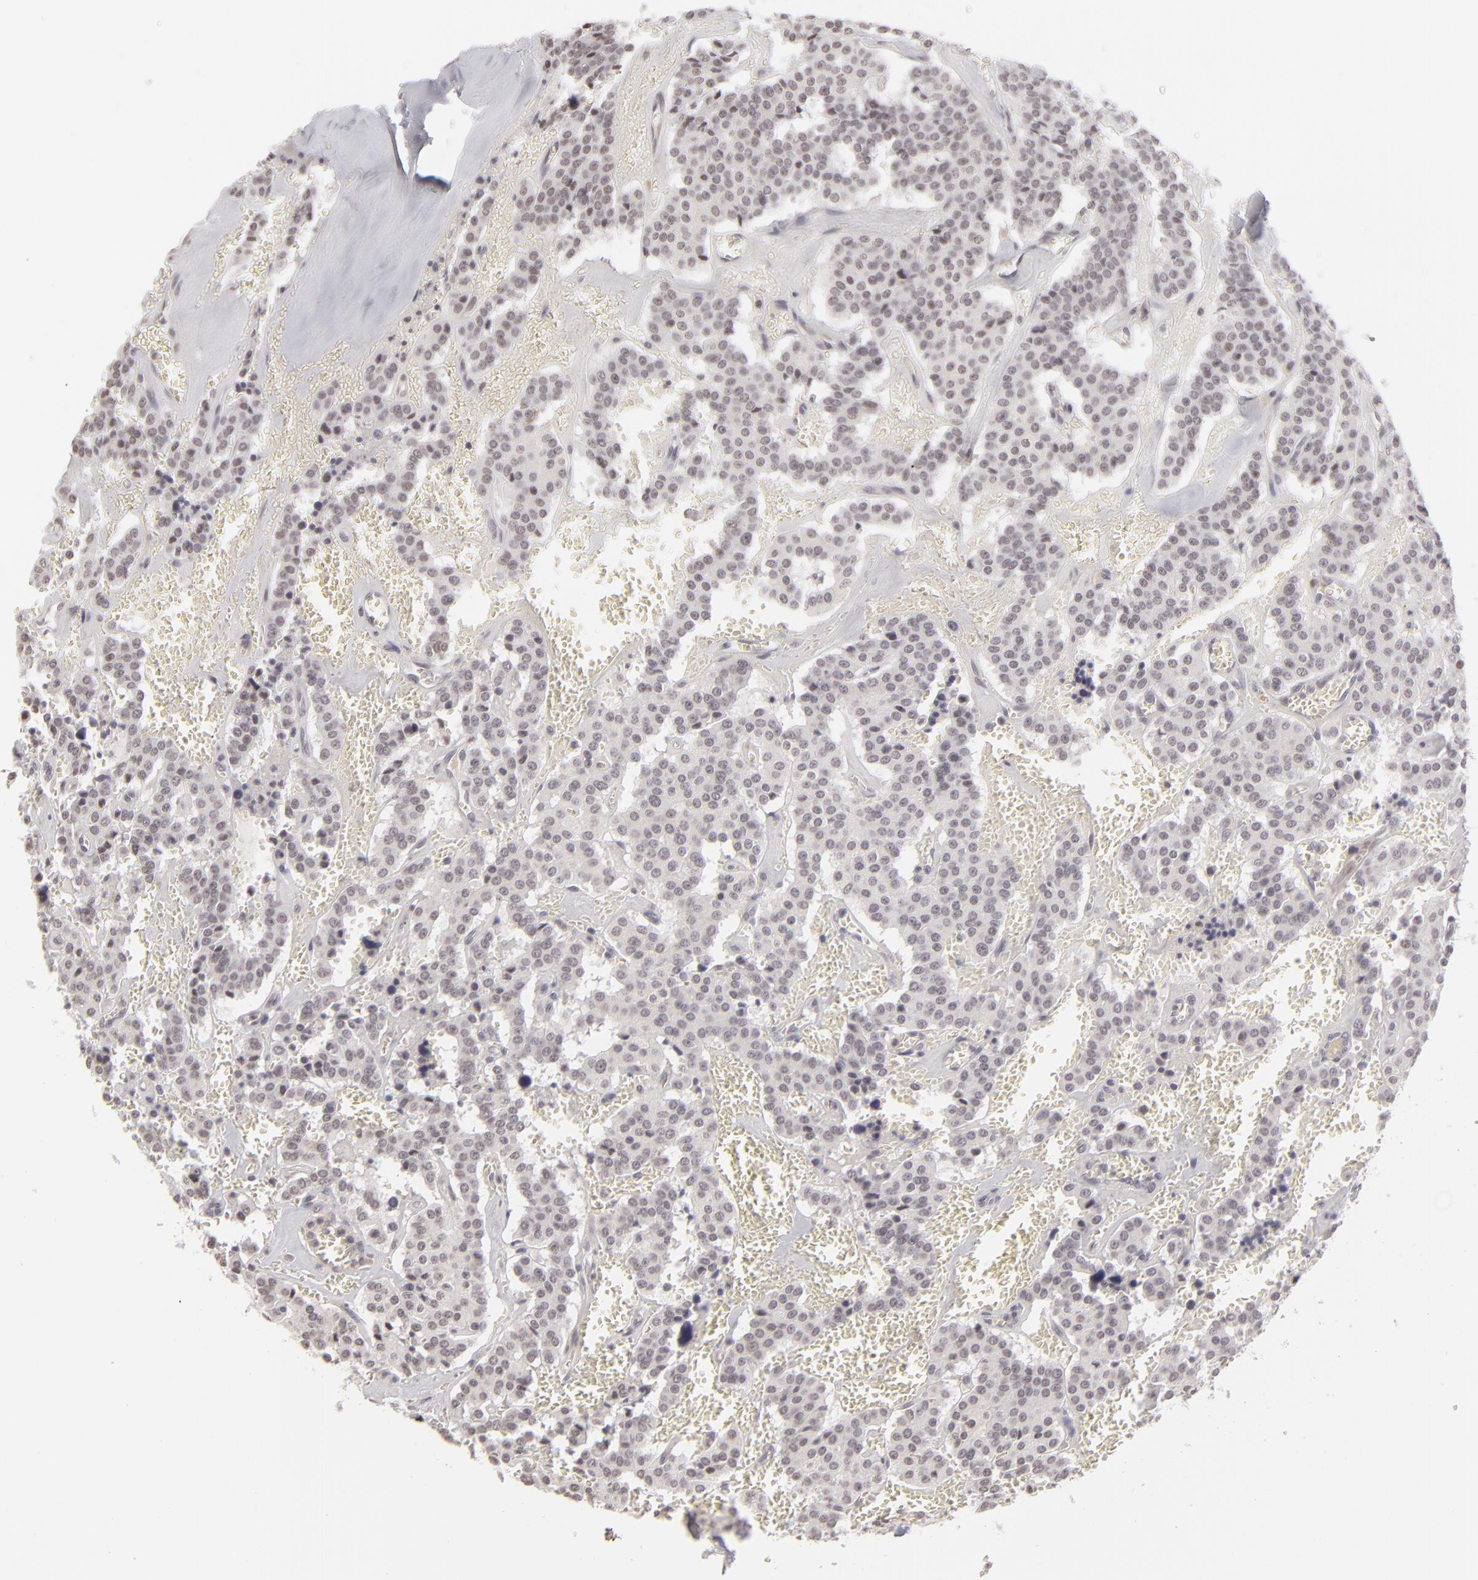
{"staining": {"intensity": "weak", "quantity": ">75%", "location": "nuclear"}, "tissue": "carcinoid", "cell_type": "Tumor cells", "image_type": "cancer", "snomed": [{"axis": "morphology", "description": "Carcinoid, malignant, NOS"}, {"axis": "topography", "description": "Bronchus"}], "caption": "This image exhibits malignant carcinoid stained with immunohistochemistry (IHC) to label a protein in brown. The nuclear of tumor cells show weak positivity for the protein. Nuclei are counter-stained blue.", "gene": "CLDN2", "patient": {"sex": "male", "age": 55}}